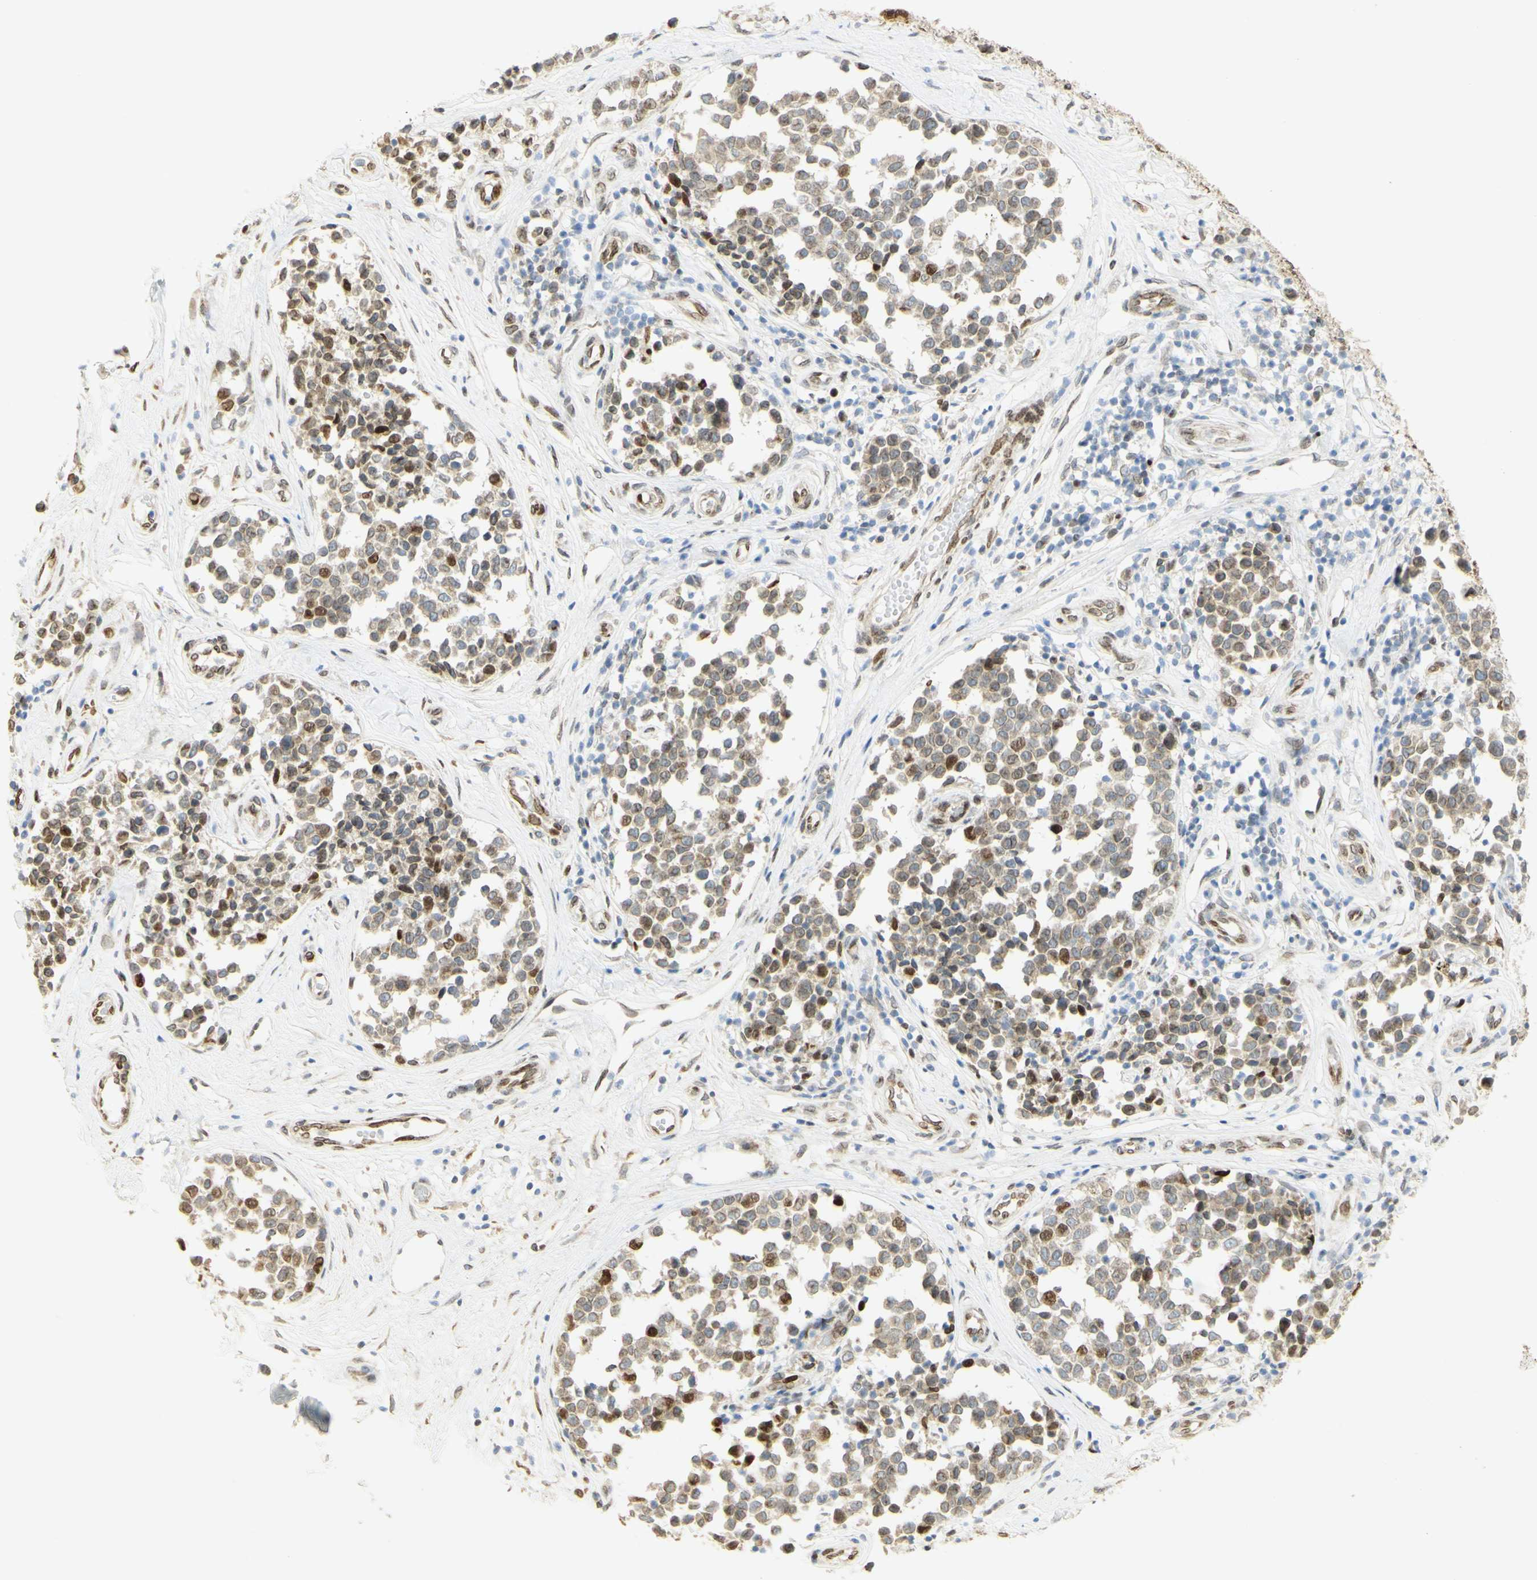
{"staining": {"intensity": "moderate", "quantity": "<25%", "location": "nuclear"}, "tissue": "melanoma", "cell_type": "Tumor cells", "image_type": "cancer", "snomed": [{"axis": "morphology", "description": "Malignant melanoma, NOS"}, {"axis": "topography", "description": "Skin"}], "caption": "Protein staining displays moderate nuclear expression in approximately <25% of tumor cells in melanoma.", "gene": "E2F1", "patient": {"sex": "female", "age": 64}}